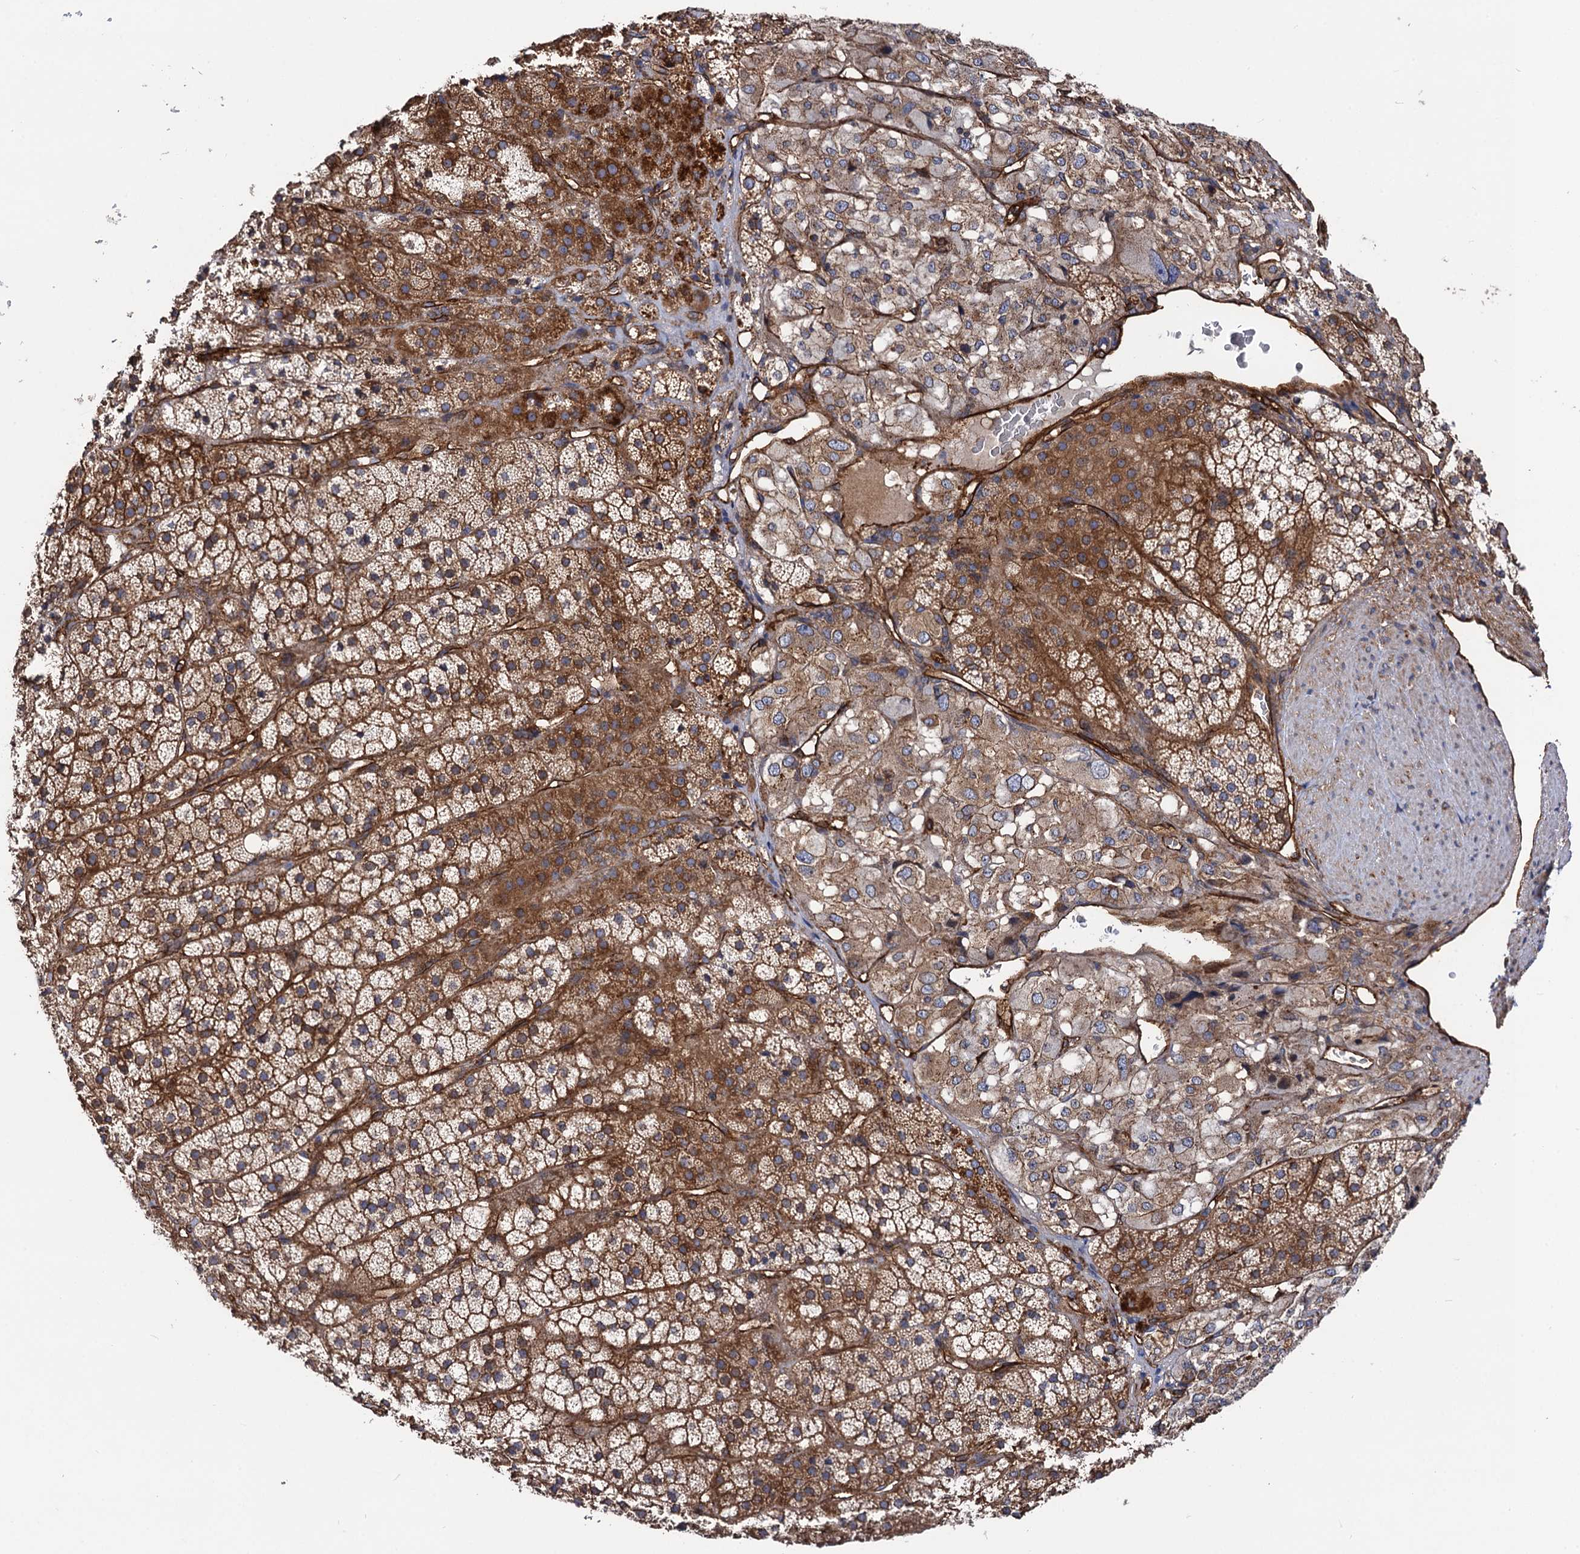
{"staining": {"intensity": "moderate", "quantity": ">75%", "location": "cytoplasmic/membranous"}, "tissue": "adrenal gland", "cell_type": "Glandular cells", "image_type": "normal", "snomed": [{"axis": "morphology", "description": "Normal tissue, NOS"}, {"axis": "topography", "description": "Adrenal gland"}], "caption": "A brown stain highlights moderate cytoplasmic/membranous staining of a protein in glandular cells of unremarkable human adrenal gland. Using DAB (3,3'-diaminobenzidine) (brown) and hematoxylin (blue) stains, captured at high magnification using brightfield microscopy.", "gene": "CIP2A", "patient": {"sex": "female", "age": 44}}